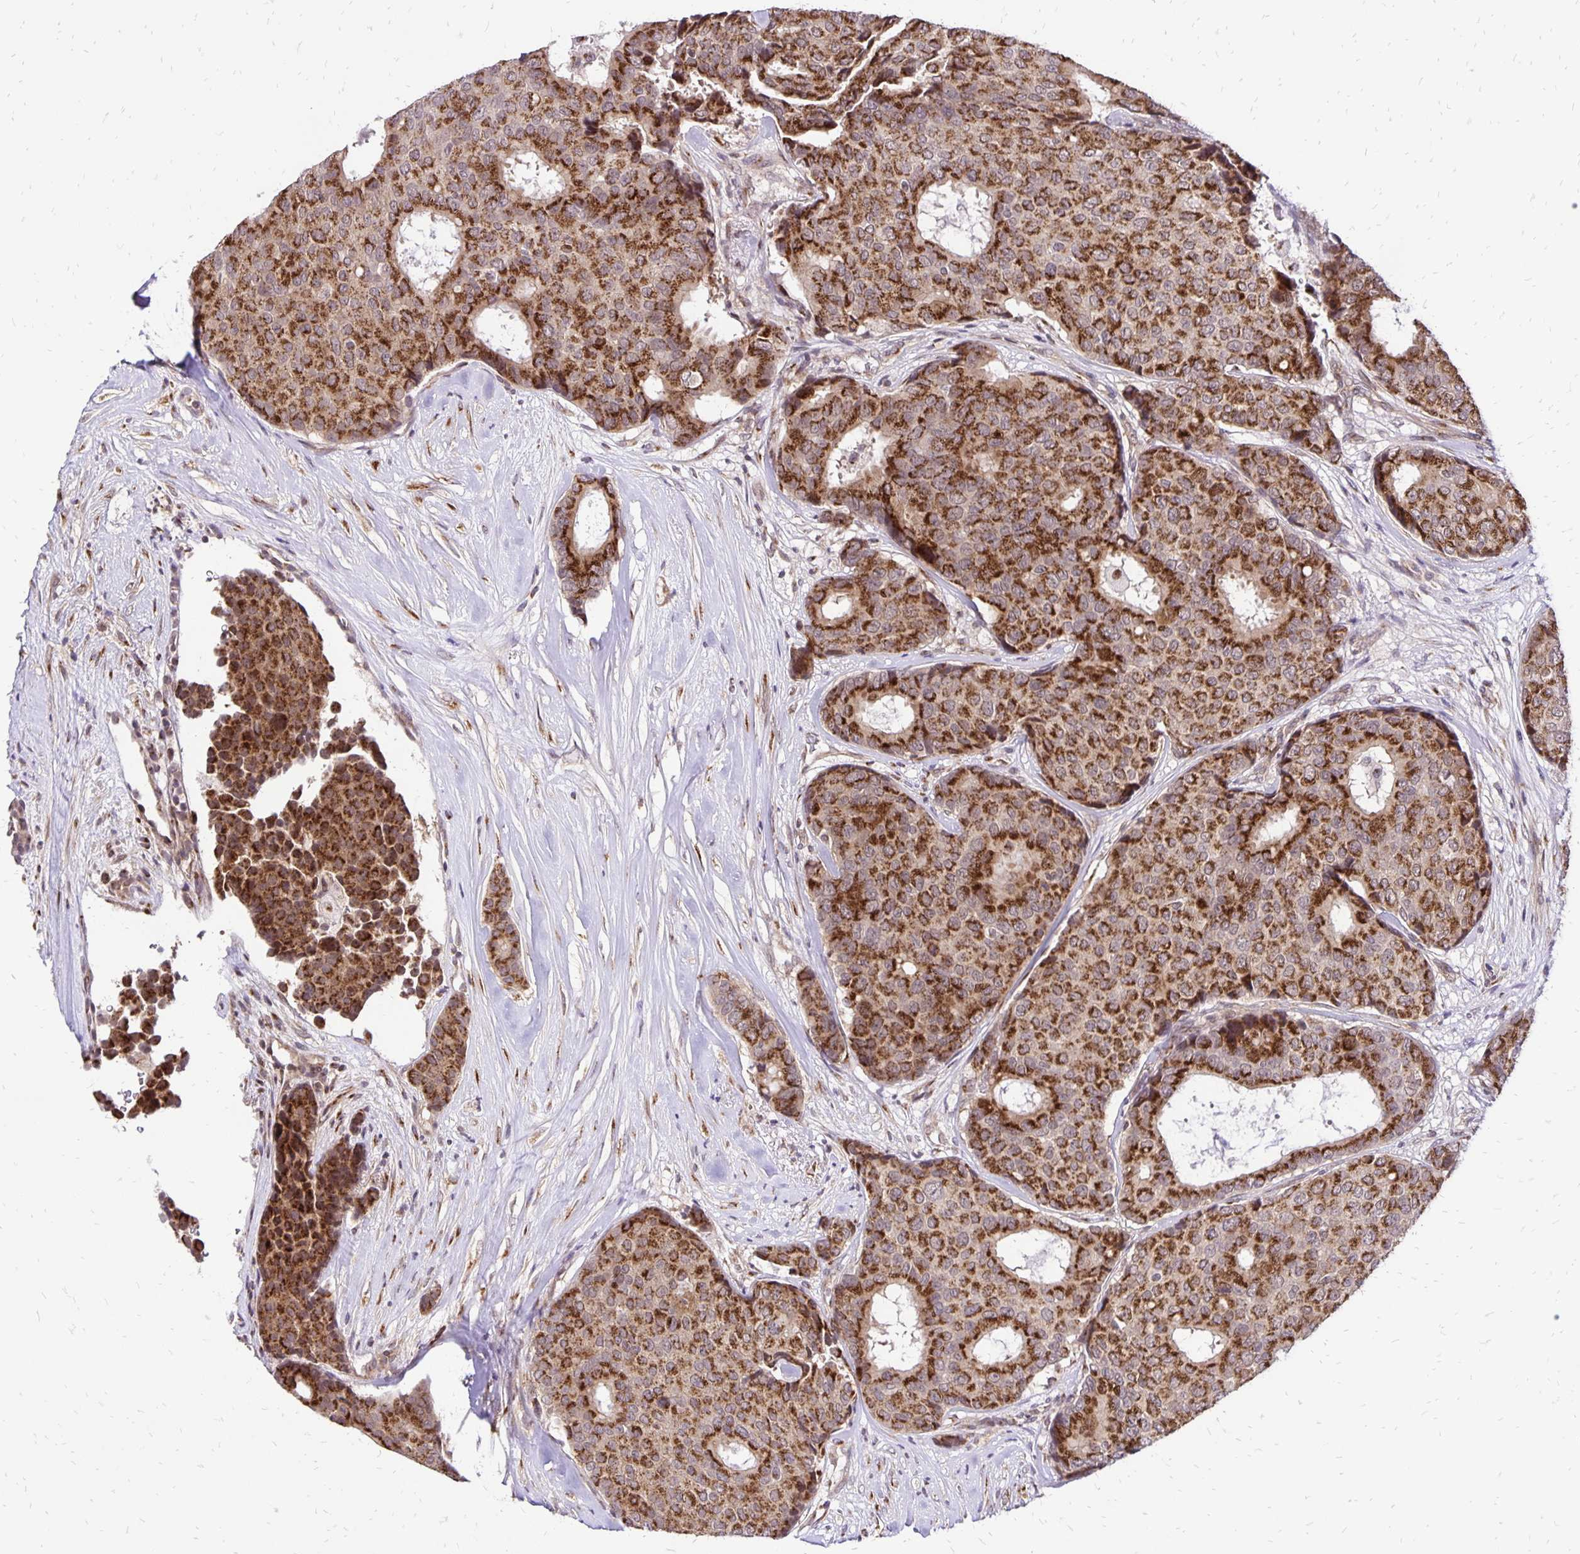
{"staining": {"intensity": "strong", "quantity": ">75%", "location": "cytoplasmic/membranous"}, "tissue": "breast cancer", "cell_type": "Tumor cells", "image_type": "cancer", "snomed": [{"axis": "morphology", "description": "Duct carcinoma"}, {"axis": "topography", "description": "Breast"}], "caption": "DAB (3,3'-diaminobenzidine) immunohistochemical staining of human breast invasive ductal carcinoma displays strong cytoplasmic/membranous protein positivity in approximately >75% of tumor cells.", "gene": "GOLGA5", "patient": {"sex": "female", "age": 75}}